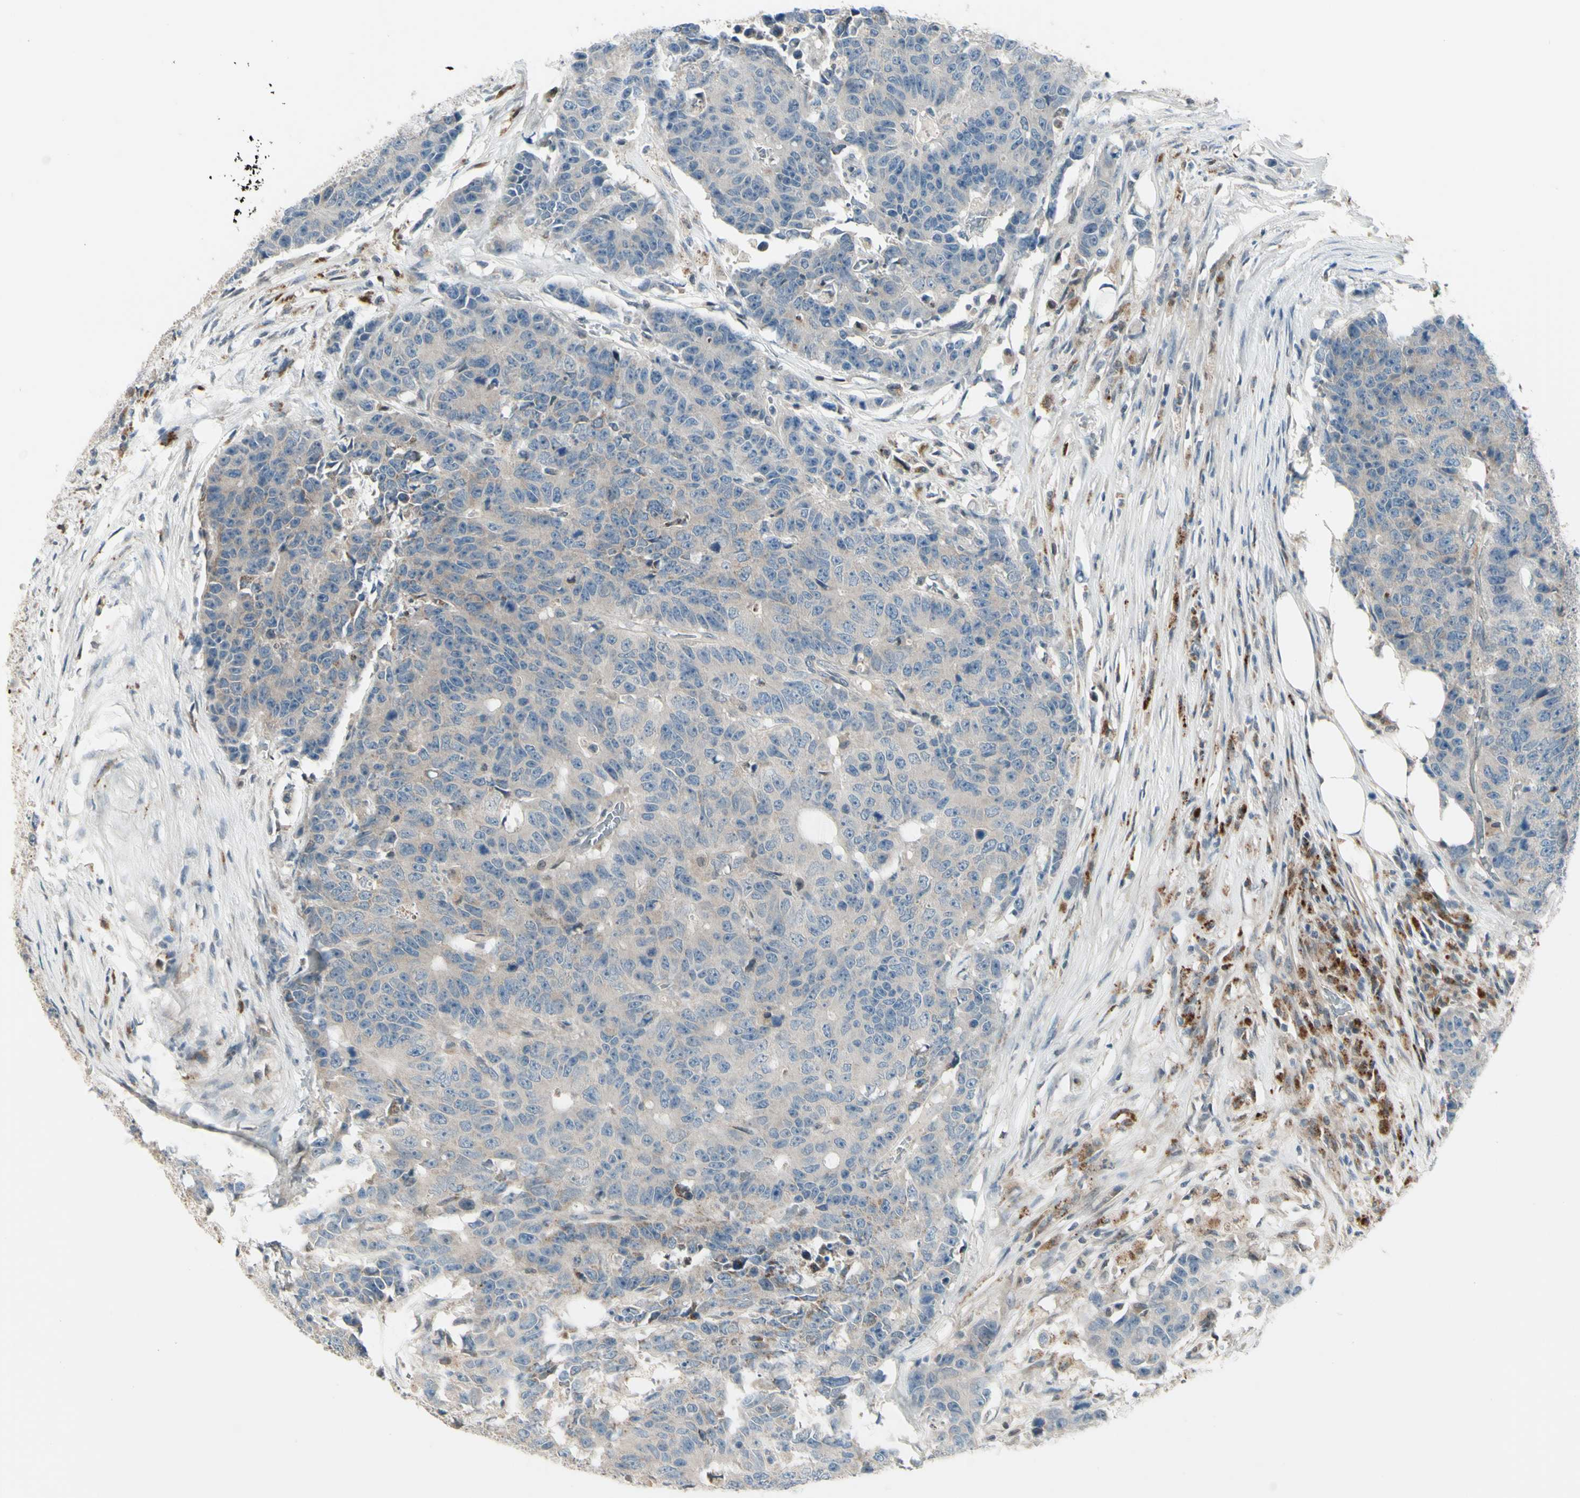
{"staining": {"intensity": "negative", "quantity": "none", "location": "none"}, "tissue": "colorectal cancer", "cell_type": "Tumor cells", "image_type": "cancer", "snomed": [{"axis": "morphology", "description": "Adenocarcinoma, NOS"}, {"axis": "topography", "description": "Colon"}], "caption": "High magnification brightfield microscopy of adenocarcinoma (colorectal) stained with DAB (3,3'-diaminobenzidine) (brown) and counterstained with hematoxylin (blue): tumor cells show no significant expression.", "gene": "OSTM1", "patient": {"sex": "female", "age": 86}}